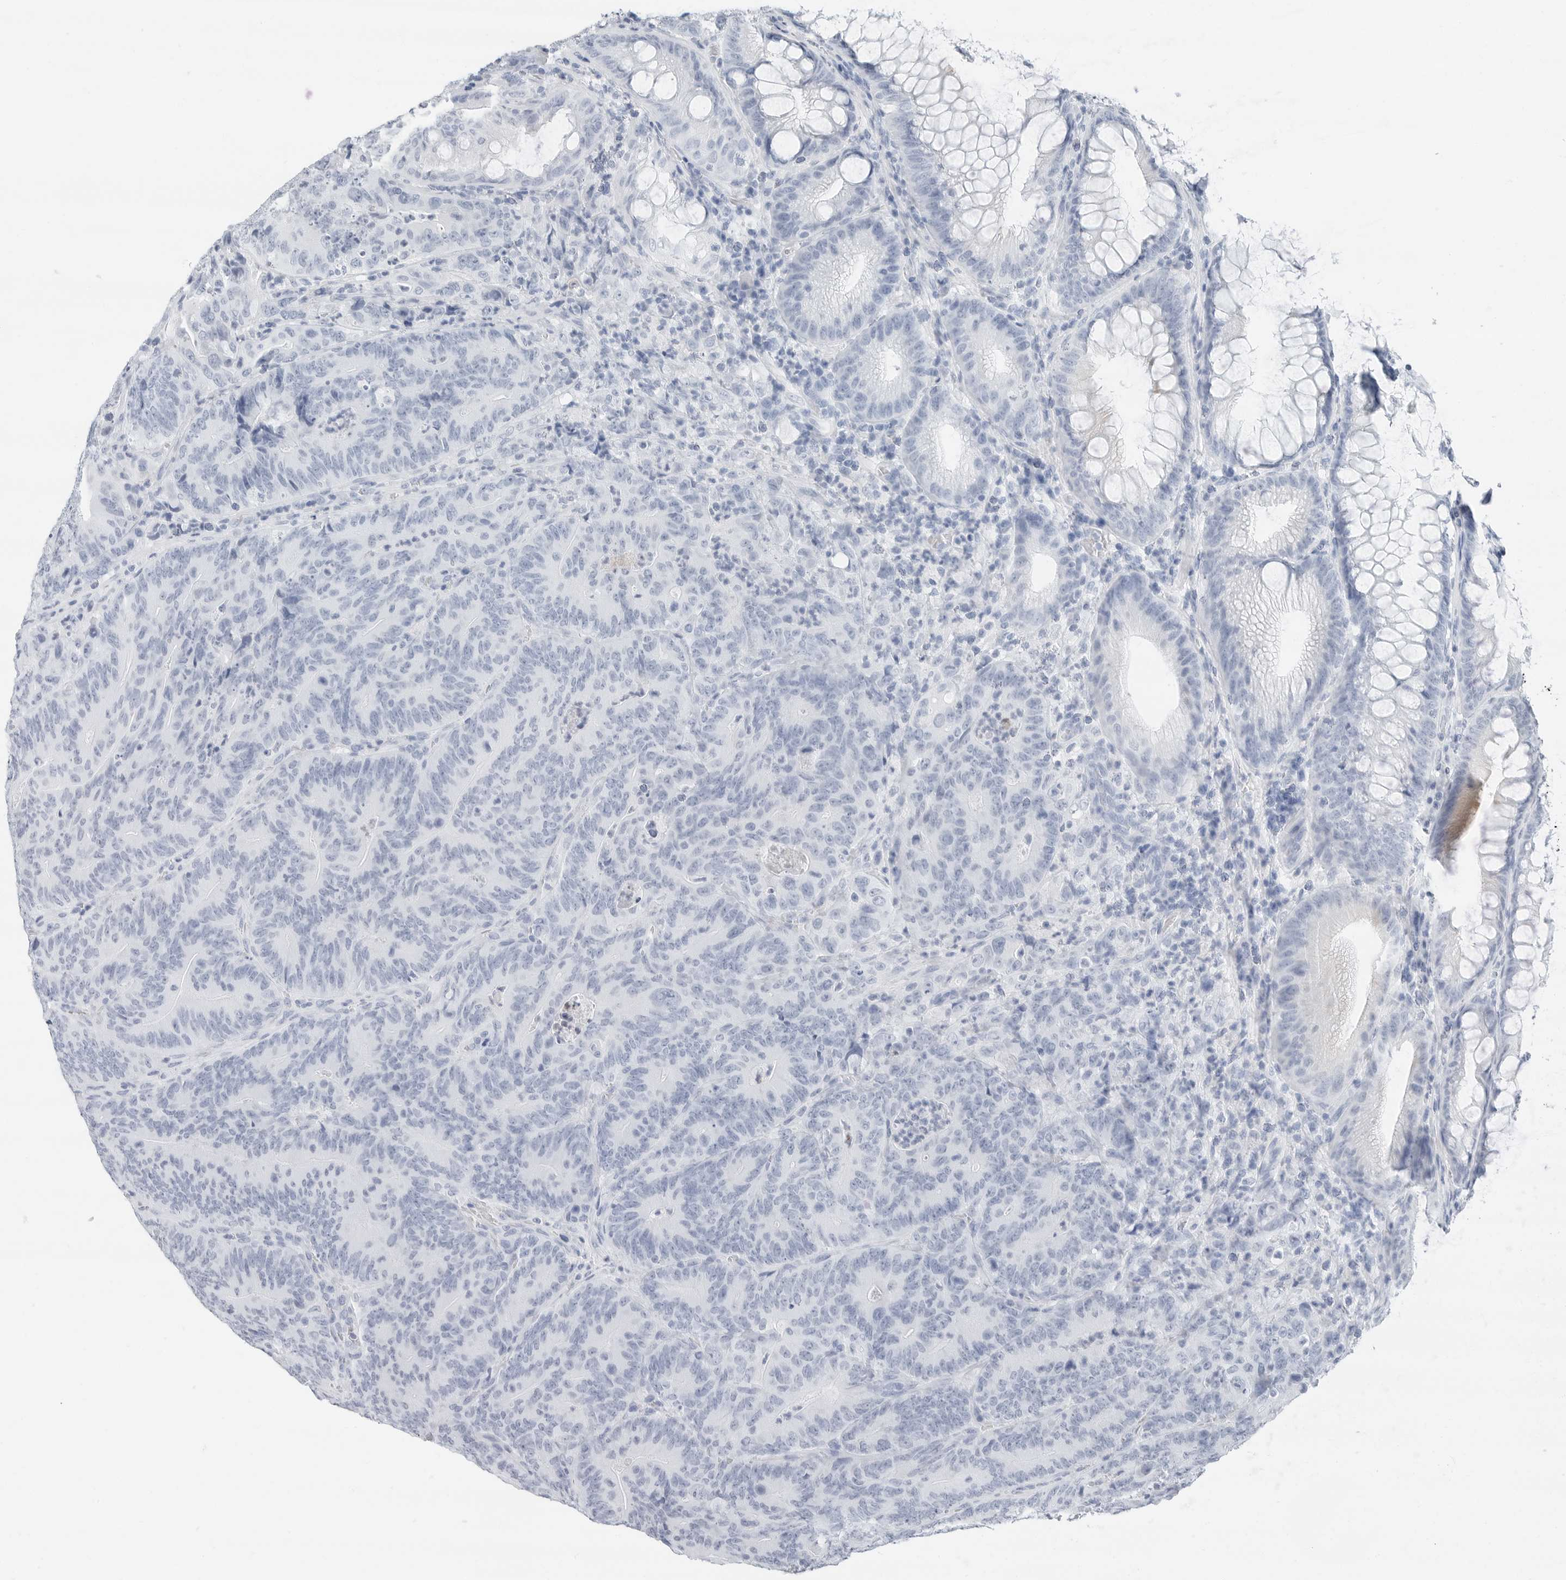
{"staining": {"intensity": "negative", "quantity": "none", "location": "none"}, "tissue": "colorectal cancer", "cell_type": "Tumor cells", "image_type": "cancer", "snomed": [{"axis": "morphology", "description": "Normal tissue, NOS"}, {"axis": "topography", "description": "Colon"}], "caption": "This histopathology image is of colorectal cancer stained with immunohistochemistry (IHC) to label a protein in brown with the nuclei are counter-stained blue. There is no positivity in tumor cells. The staining is performed using DAB (3,3'-diaminobenzidine) brown chromogen with nuclei counter-stained in using hematoxylin.", "gene": "SLPI", "patient": {"sex": "female", "age": 82}}